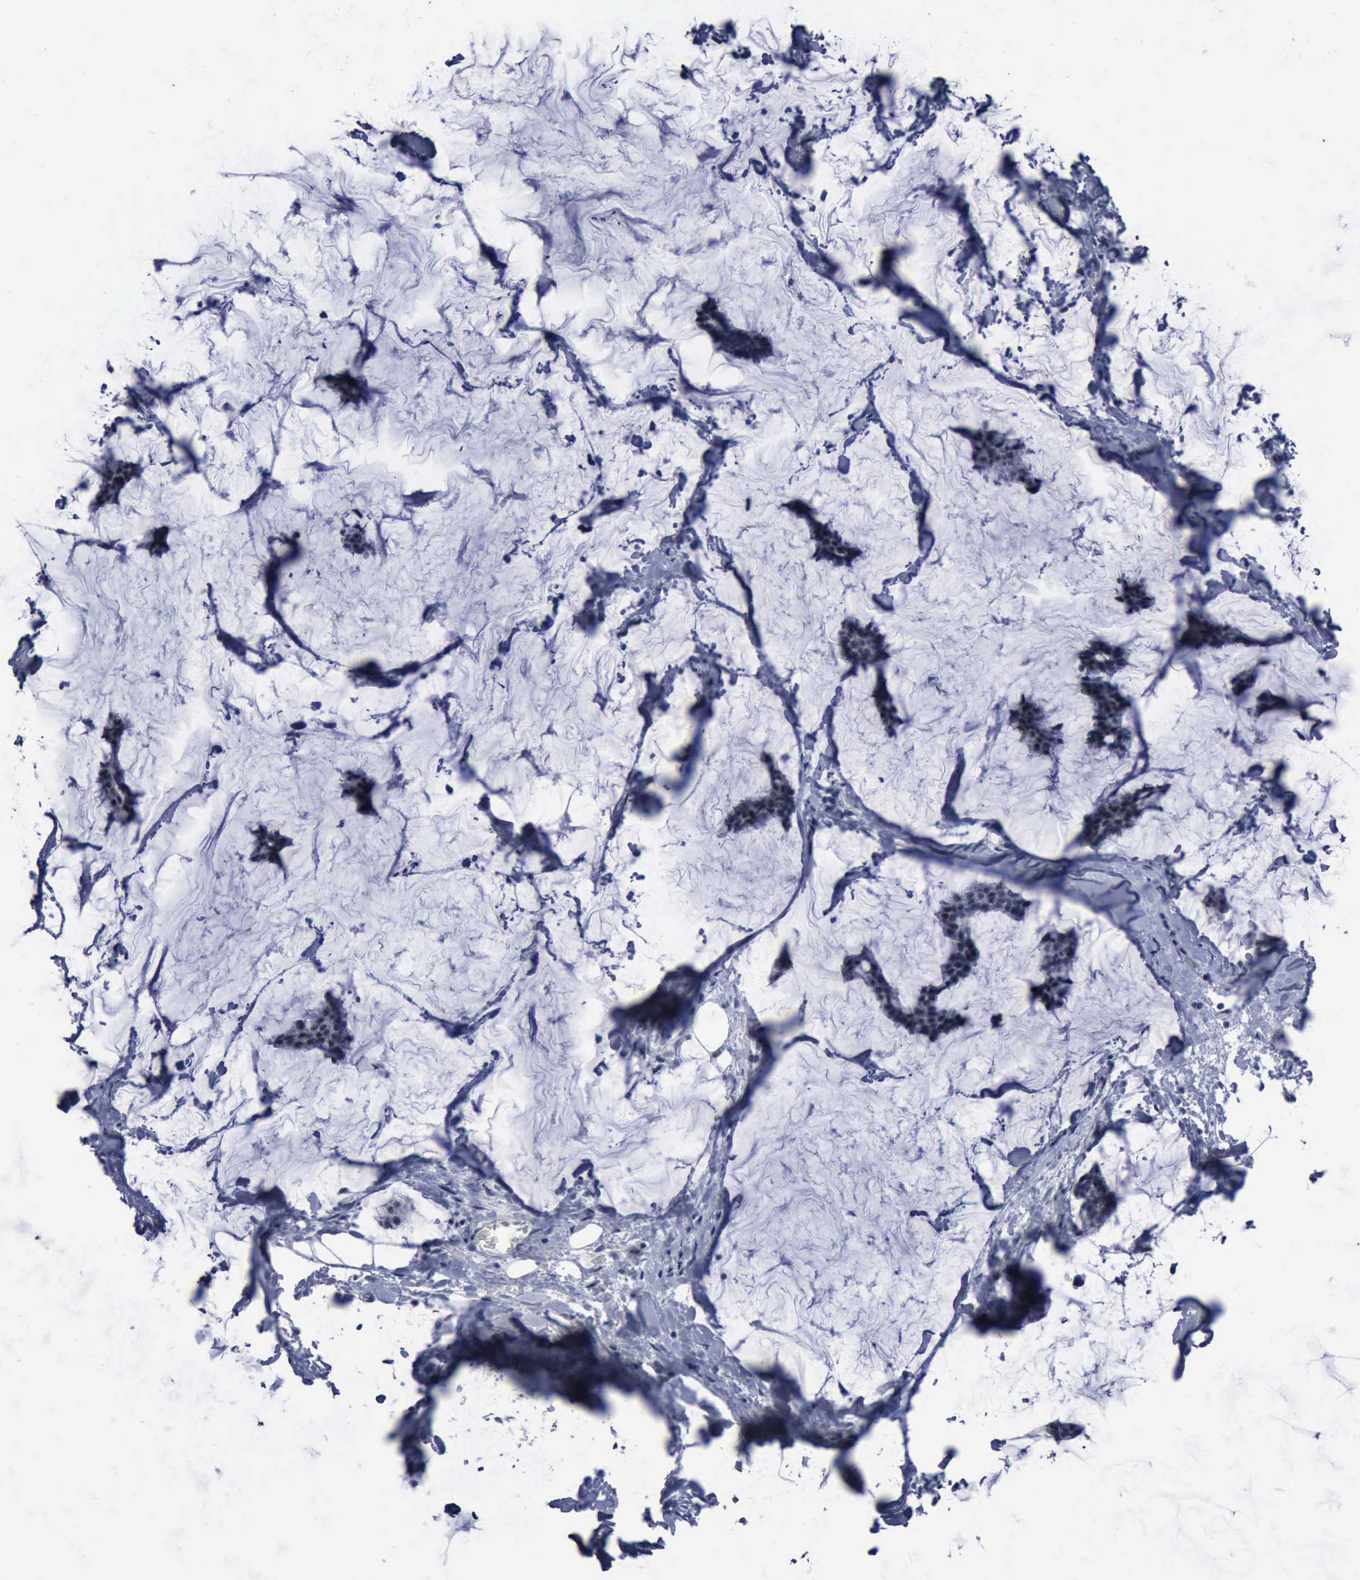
{"staining": {"intensity": "negative", "quantity": "none", "location": "none"}, "tissue": "breast cancer", "cell_type": "Tumor cells", "image_type": "cancer", "snomed": [{"axis": "morphology", "description": "Duct carcinoma"}, {"axis": "topography", "description": "Breast"}], "caption": "Tumor cells show no significant protein expression in breast cancer.", "gene": "BRD1", "patient": {"sex": "female", "age": 93}}